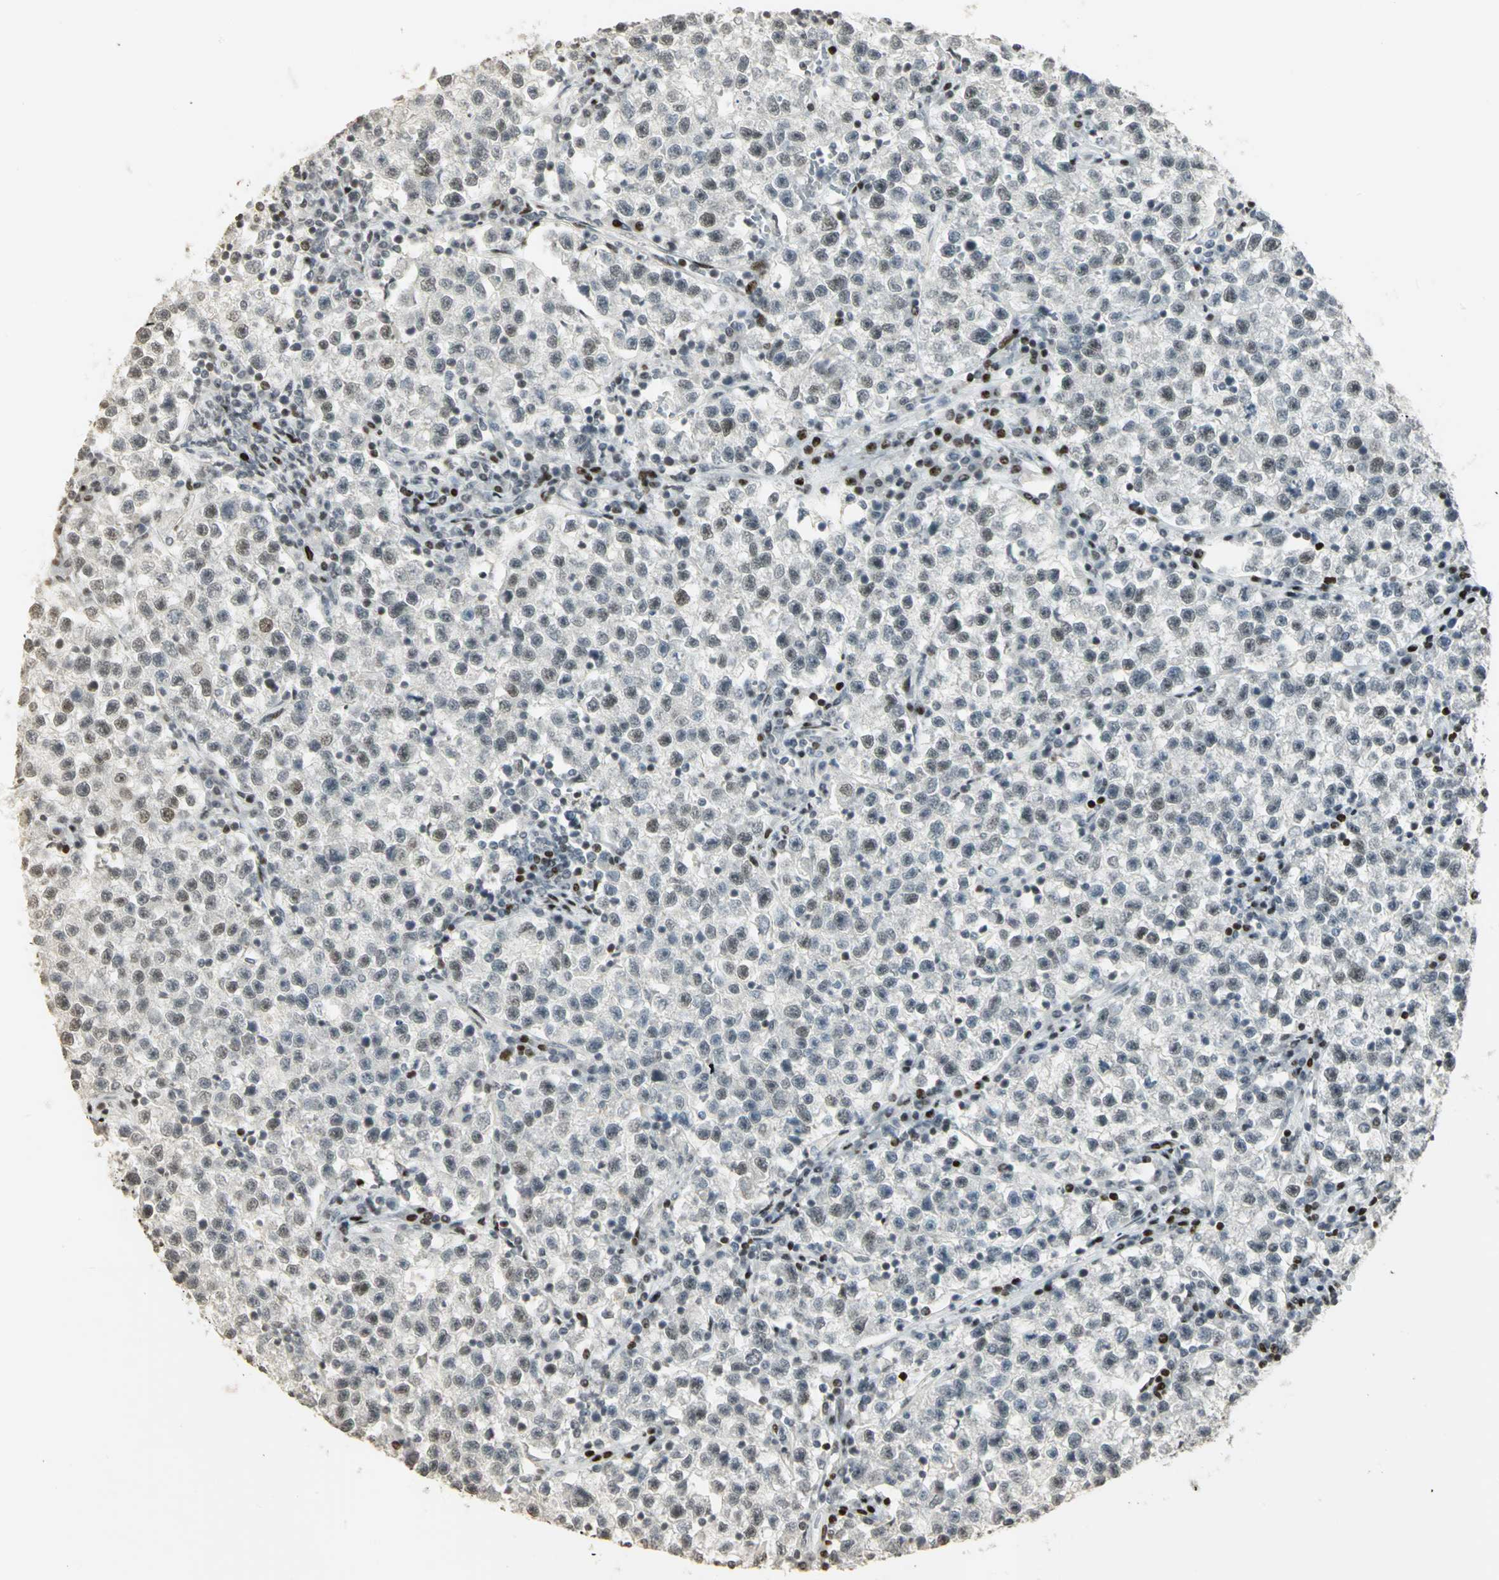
{"staining": {"intensity": "weak", "quantity": "<25%", "location": "nuclear"}, "tissue": "testis cancer", "cell_type": "Tumor cells", "image_type": "cancer", "snomed": [{"axis": "morphology", "description": "Seminoma, NOS"}, {"axis": "topography", "description": "Testis"}], "caption": "Tumor cells are negative for protein expression in human testis cancer (seminoma).", "gene": "KDM1A", "patient": {"sex": "male", "age": 22}}